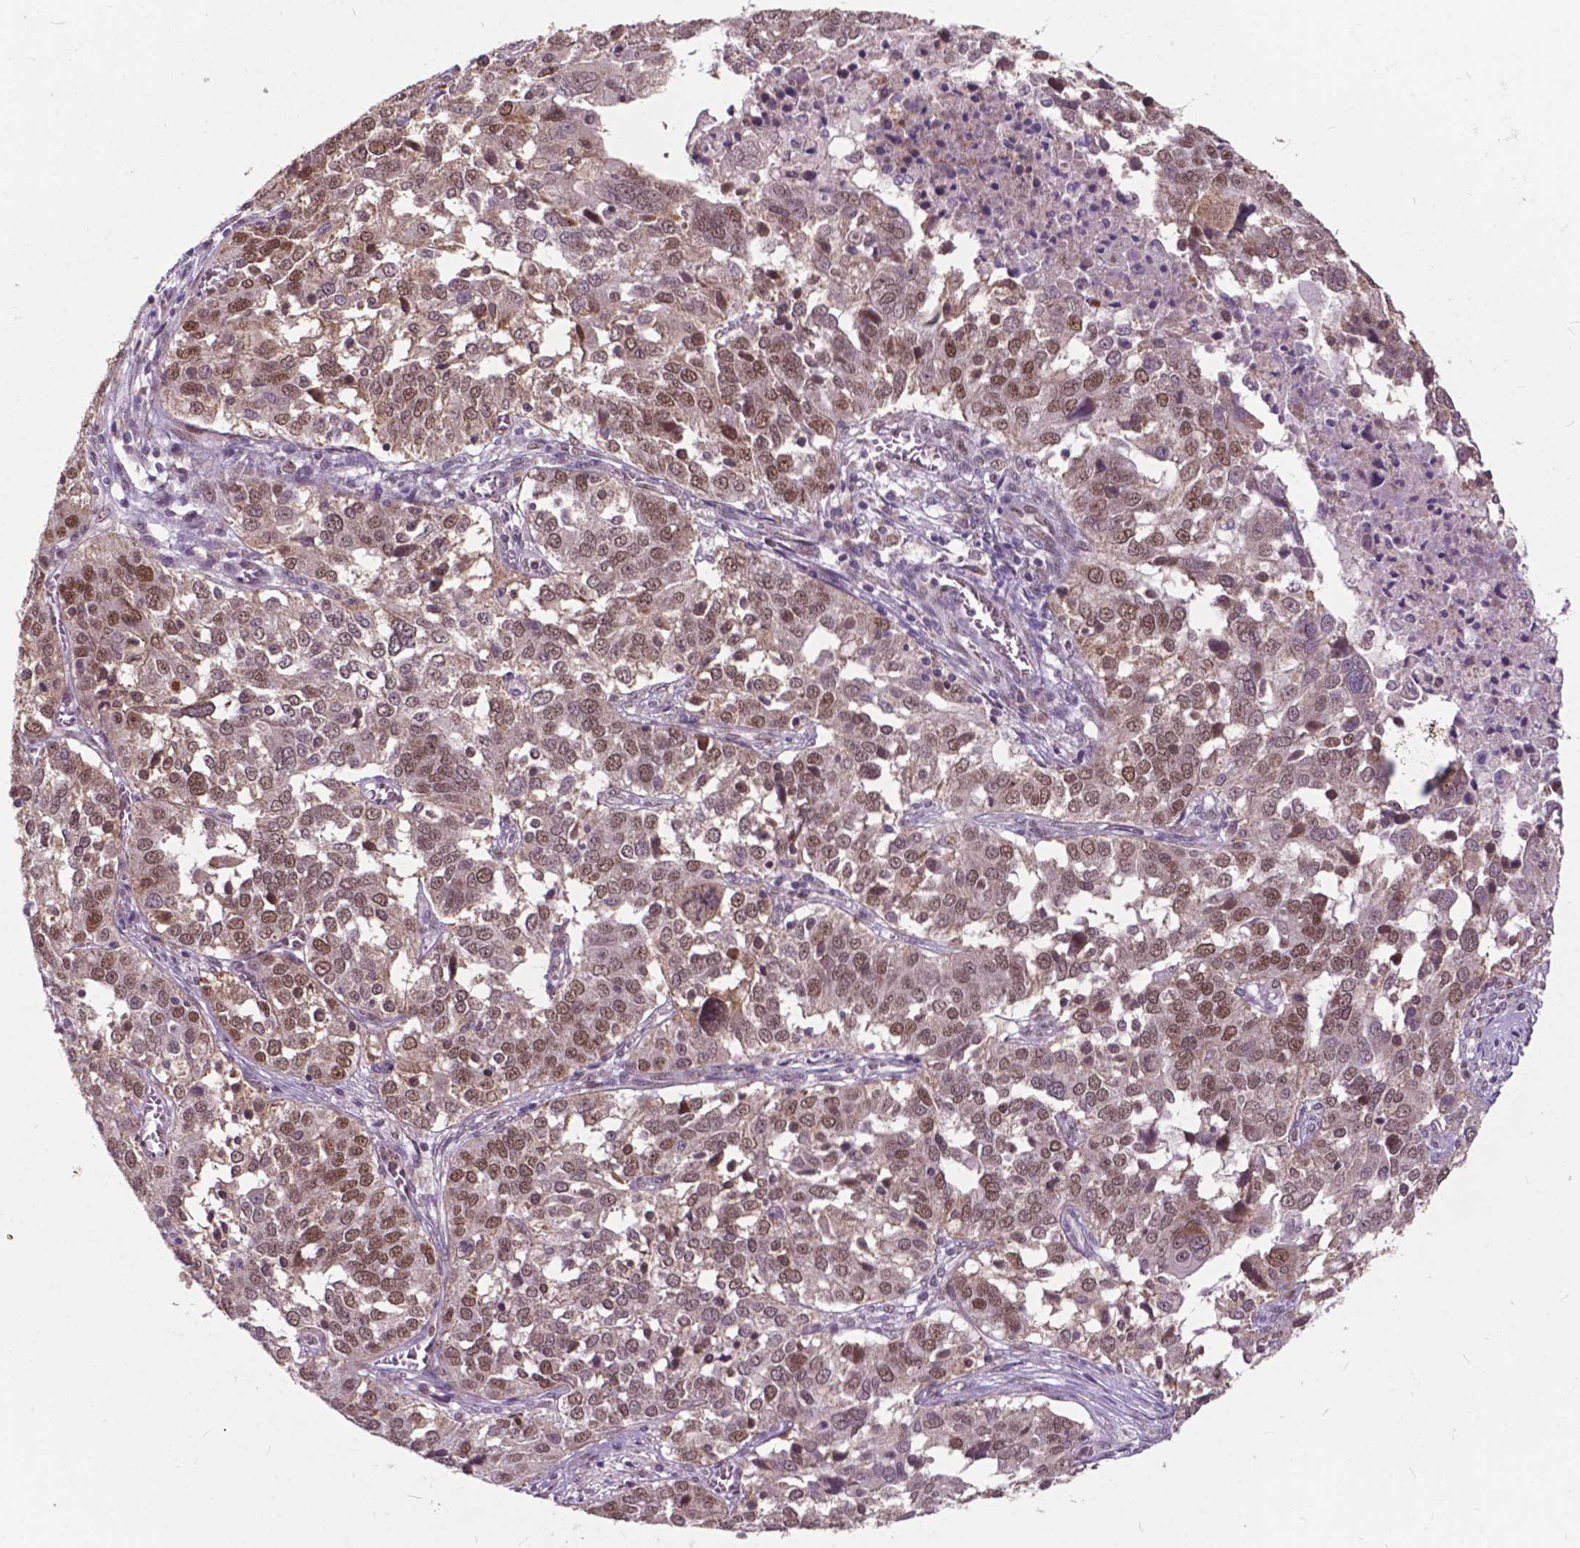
{"staining": {"intensity": "moderate", "quantity": ">75%", "location": "nuclear"}, "tissue": "ovarian cancer", "cell_type": "Tumor cells", "image_type": "cancer", "snomed": [{"axis": "morphology", "description": "Carcinoma, endometroid"}, {"axis": "topography", "description": "Soft tissue"}, {"axis": "topography", "description": "Ovary"}], "caption": "Brown immunohistochemical staining in human endometroid carcinoma (ovarian) reveals moderate nuclear staining in approximately >75% of tumor cells. (Brightfield microscopy of DAB IHC at high magnification).", "gene": "MSH2", "patient": {"sex": "female", "age": 52}}